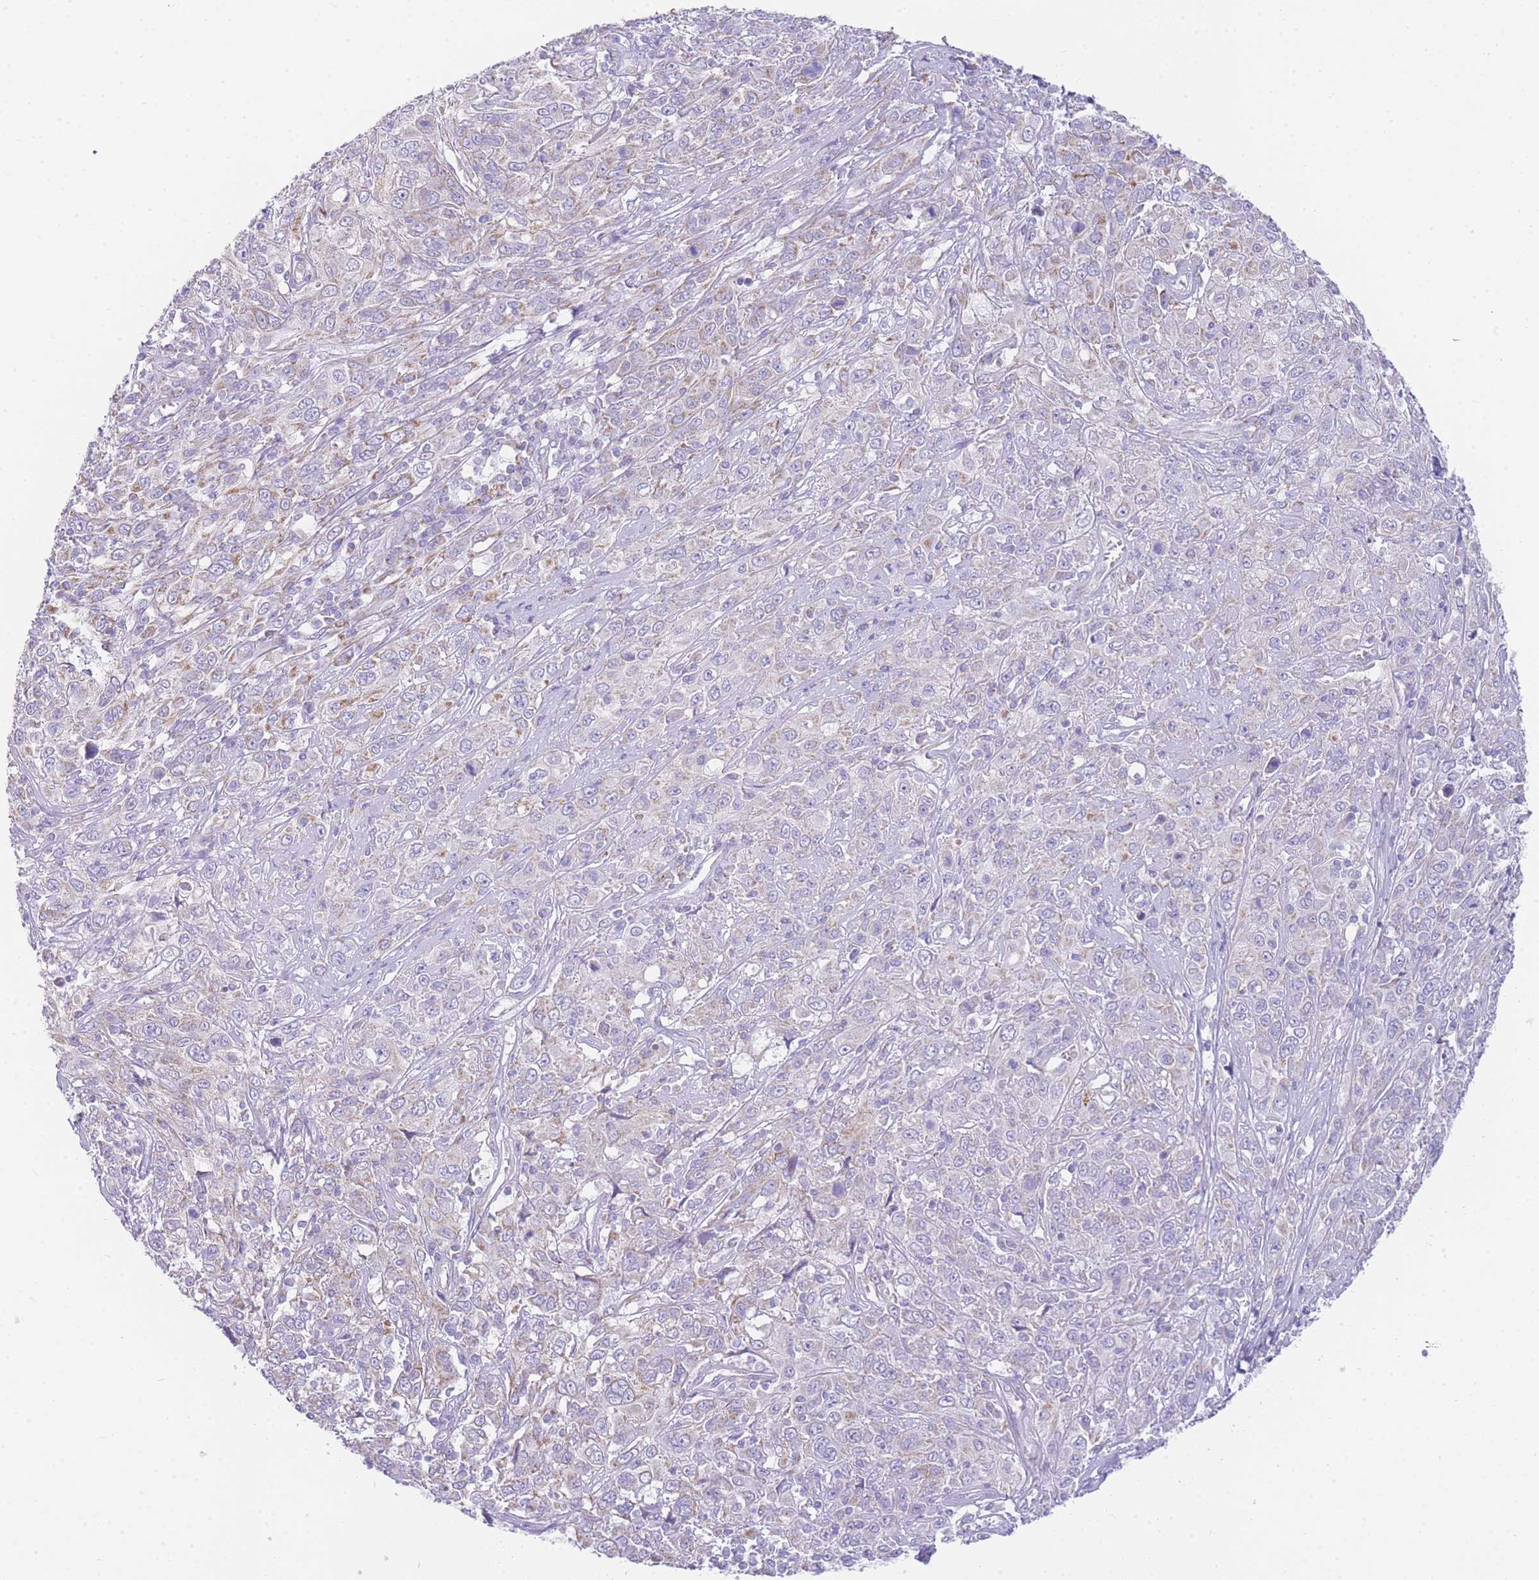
{"staining": {"intensity": "weak", "quantity": "<25%", "location": "cytoplasmic/membranous"}, "tissue": "cervical cancer", "cell_type": "Tumor cells", "image_type": "cancer", "snomed": [{"axis": "morphology", "description": "Squamous cell carcinoma, NOS"}, {"axis": "topography", "description": "Cervix"}], "caption": "IHC histopathology image of neoplastic tissue: cervical cancer stained with DAB shows no significant protein staining in tumor cells.", "gene": "ACSM4", "patient": {"sex": "female", "age": 46}}